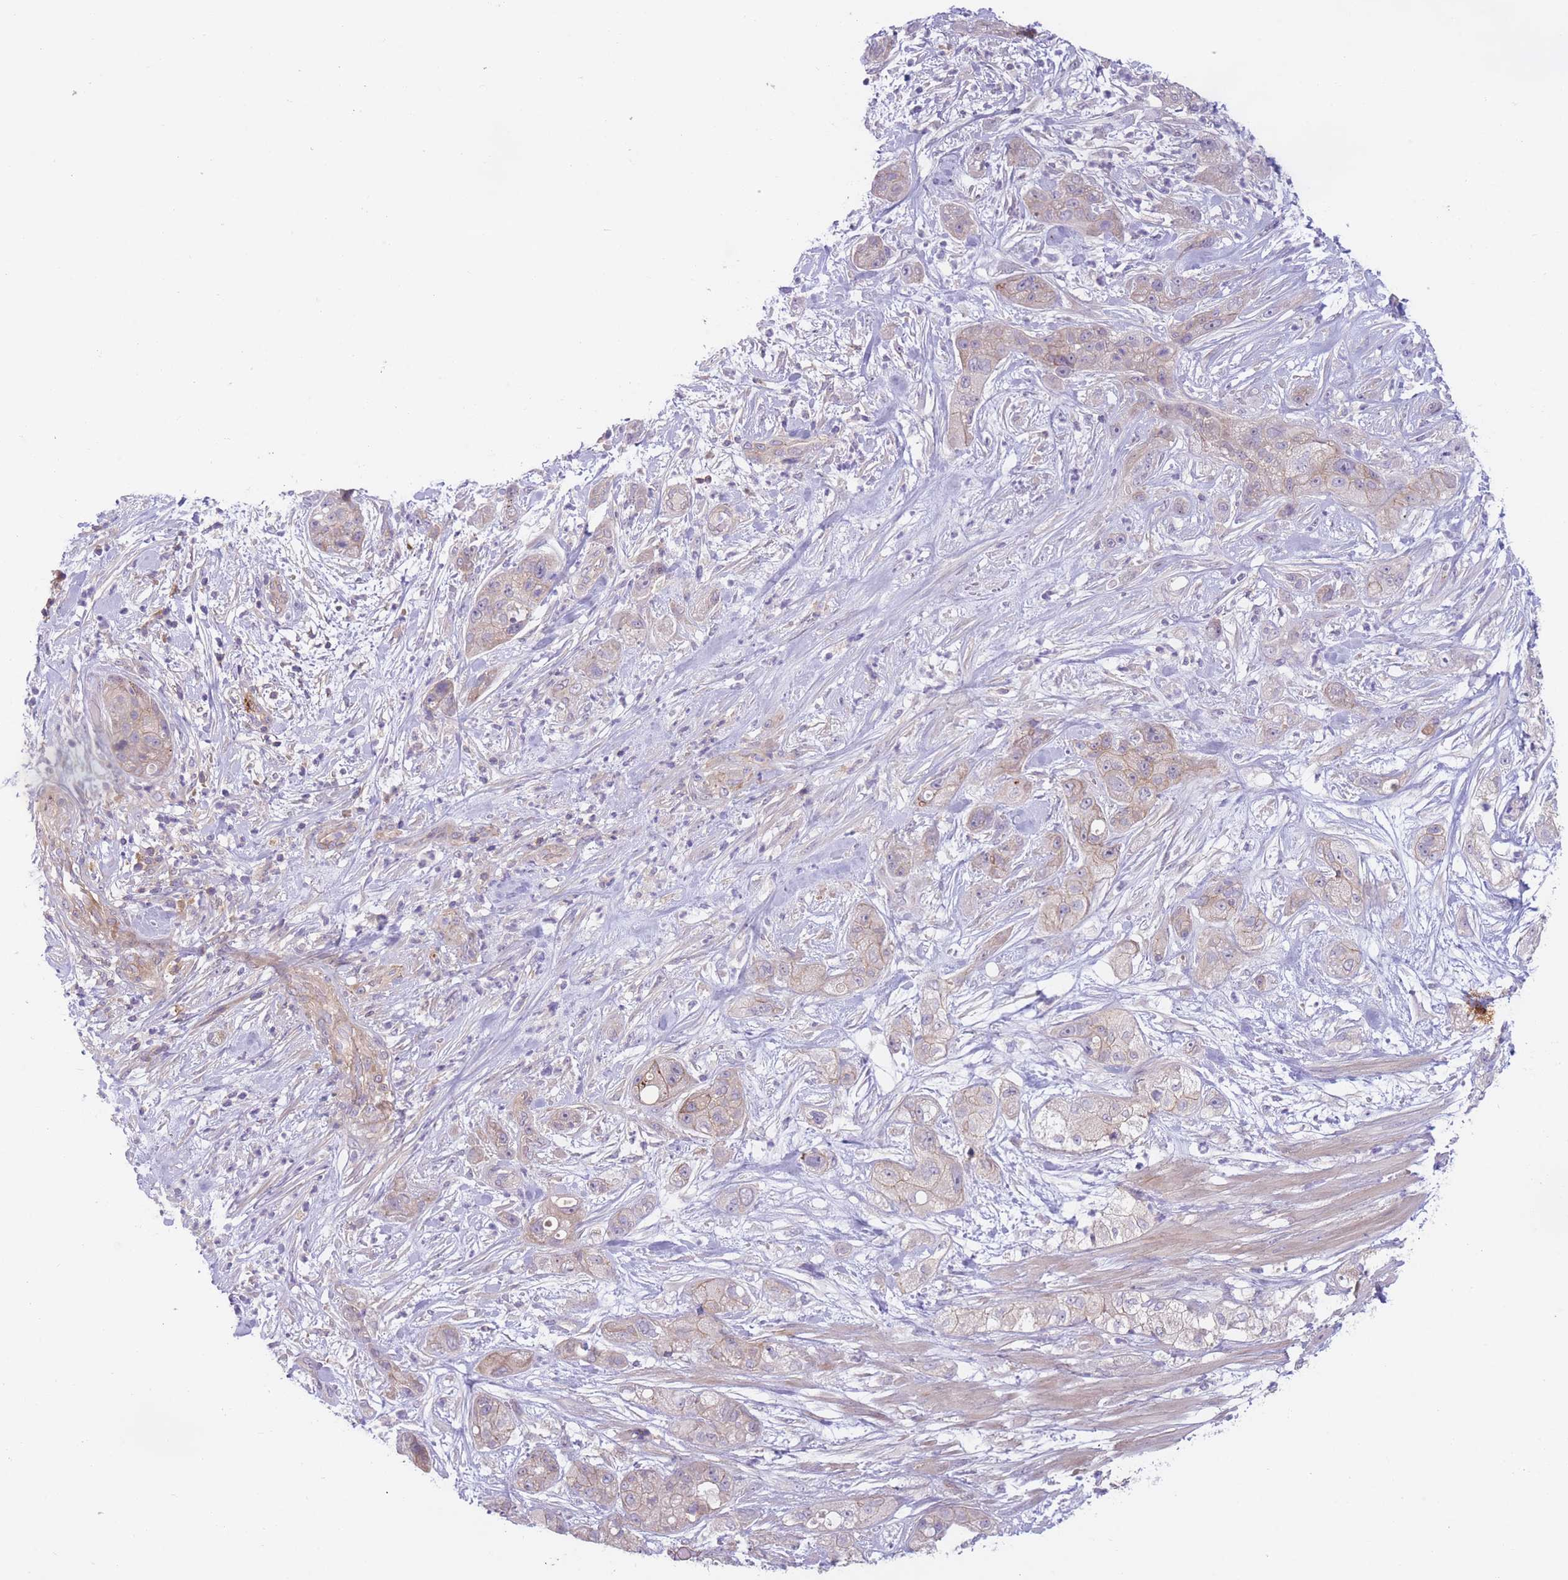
{"staining": {"intensity": "weak", "quantity": ">75%", "location": "cytoplasmic/membranous"}, "tissue": "pancreatic cancer", "cell_type": "Tumor cells", "image_type": "cancer", "snomed": [{"axis": "morphology", "description": "Adenocarcinoma, NOS"}, {"axis": "topography", "description": "Pancreas"}], "caption": "An immunohistochemistry photomicrograph of tumor tissue is shown. Protein staining in brown labels weak cytoplasmic/membranous positivity in pancreatic adenocarcinoma within tumor cells. (brown staining indicates protein expression, while blue staining denotes nuclei).", "gene": "WDR93", "patient": {"sex": "female", "age": 78}}